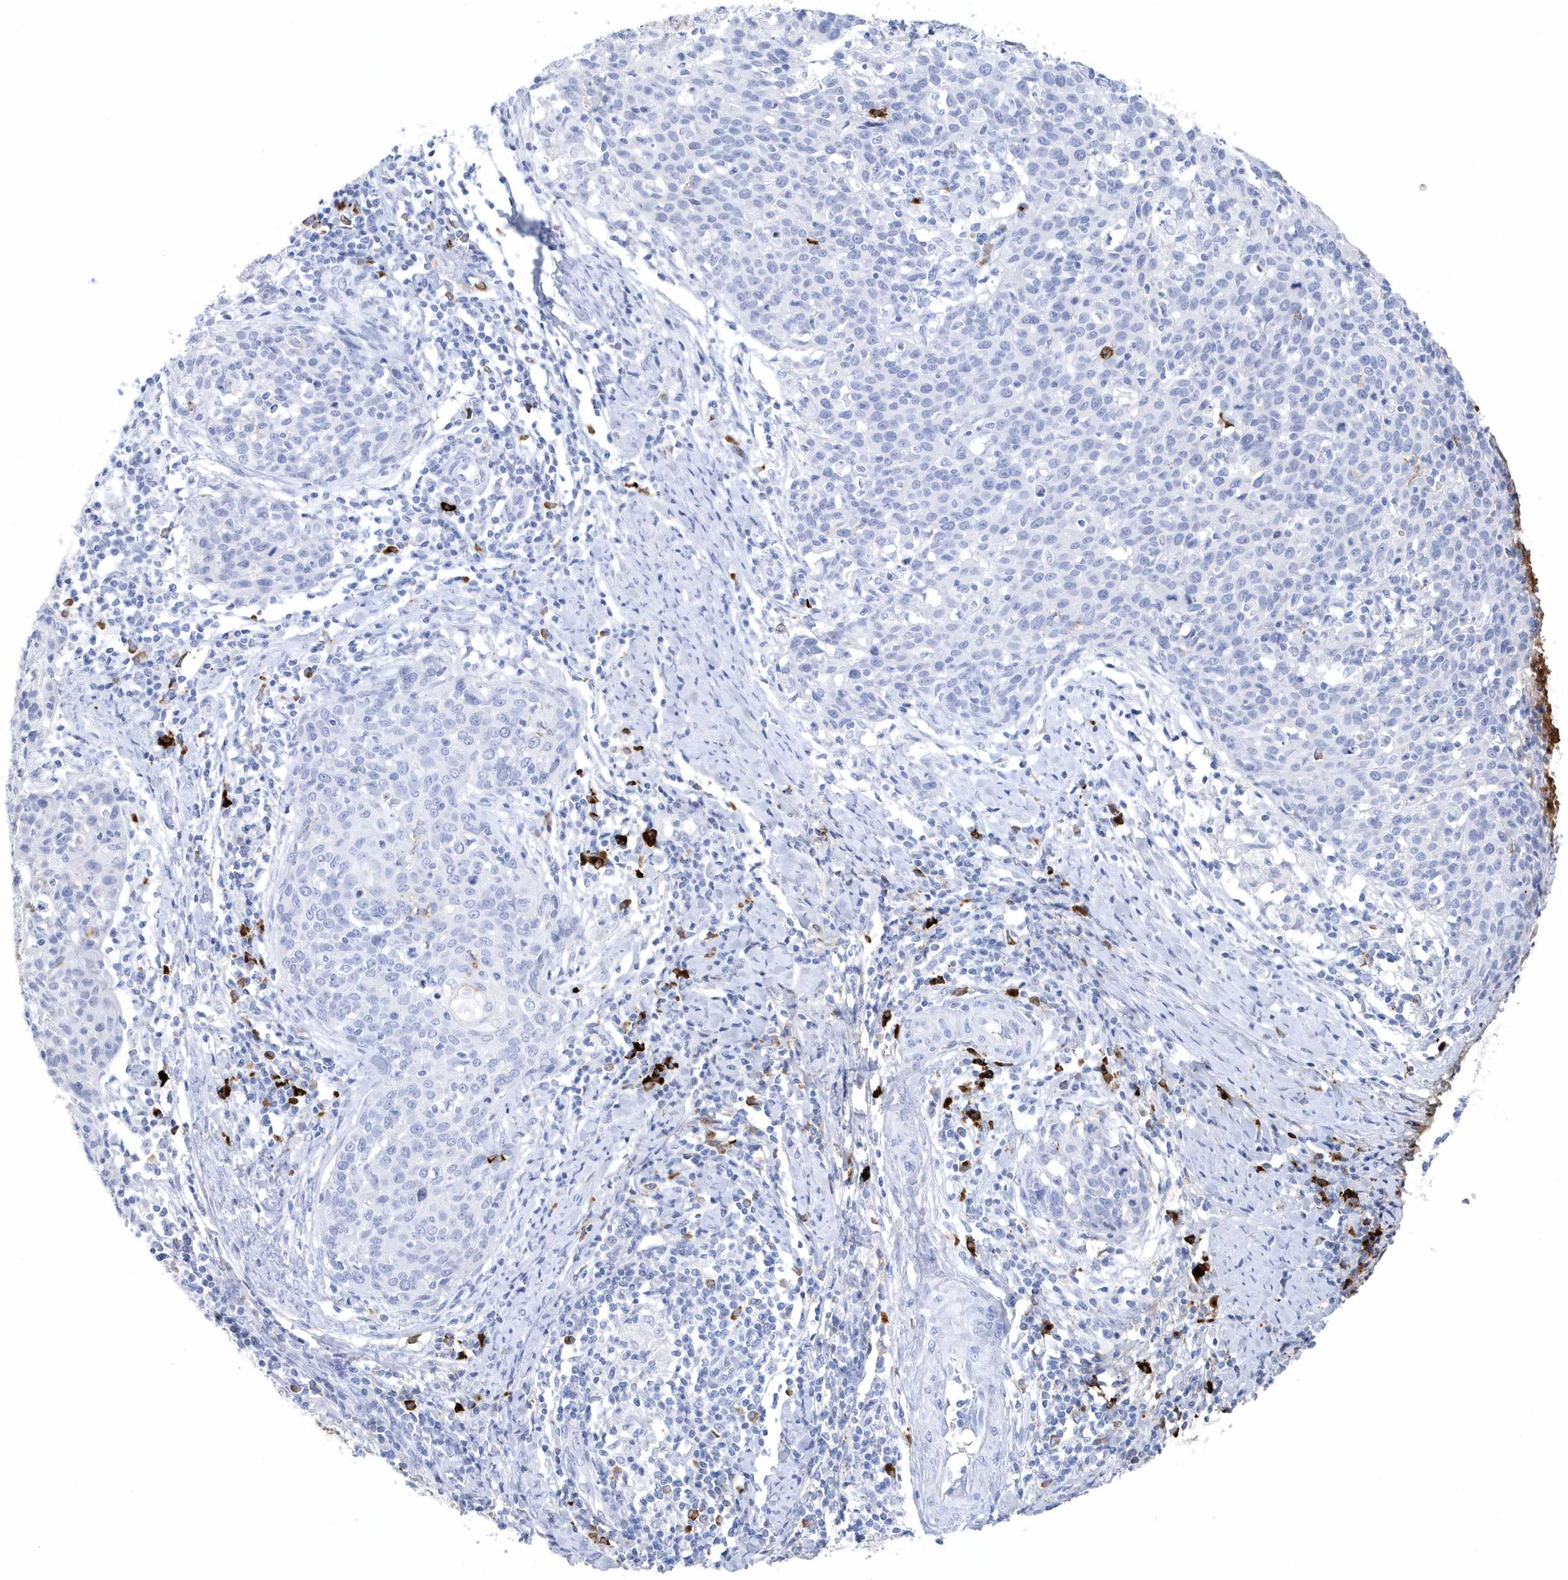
{"staining": {"intensity": "negative", "quantity": "none", "location": "none"}, "tissue": "cervical cancer", "cell_type": "Tumor cells", "image_type": "cancer", "snomed": [{"axis": "morphology", "description": "Squamous cell carcinoma, NOS"}, {"axis": "topography", "description": "Cervix"}], "caption": "This micrograph is of cervical squamous cell carcinoma stained with IHC to label a protein in brown with the nuclei are counter-stained blue. There is no positivity in tumor cells.", "gene": "JCHAIN", "patient": {"sex": "female", "age": 38}}